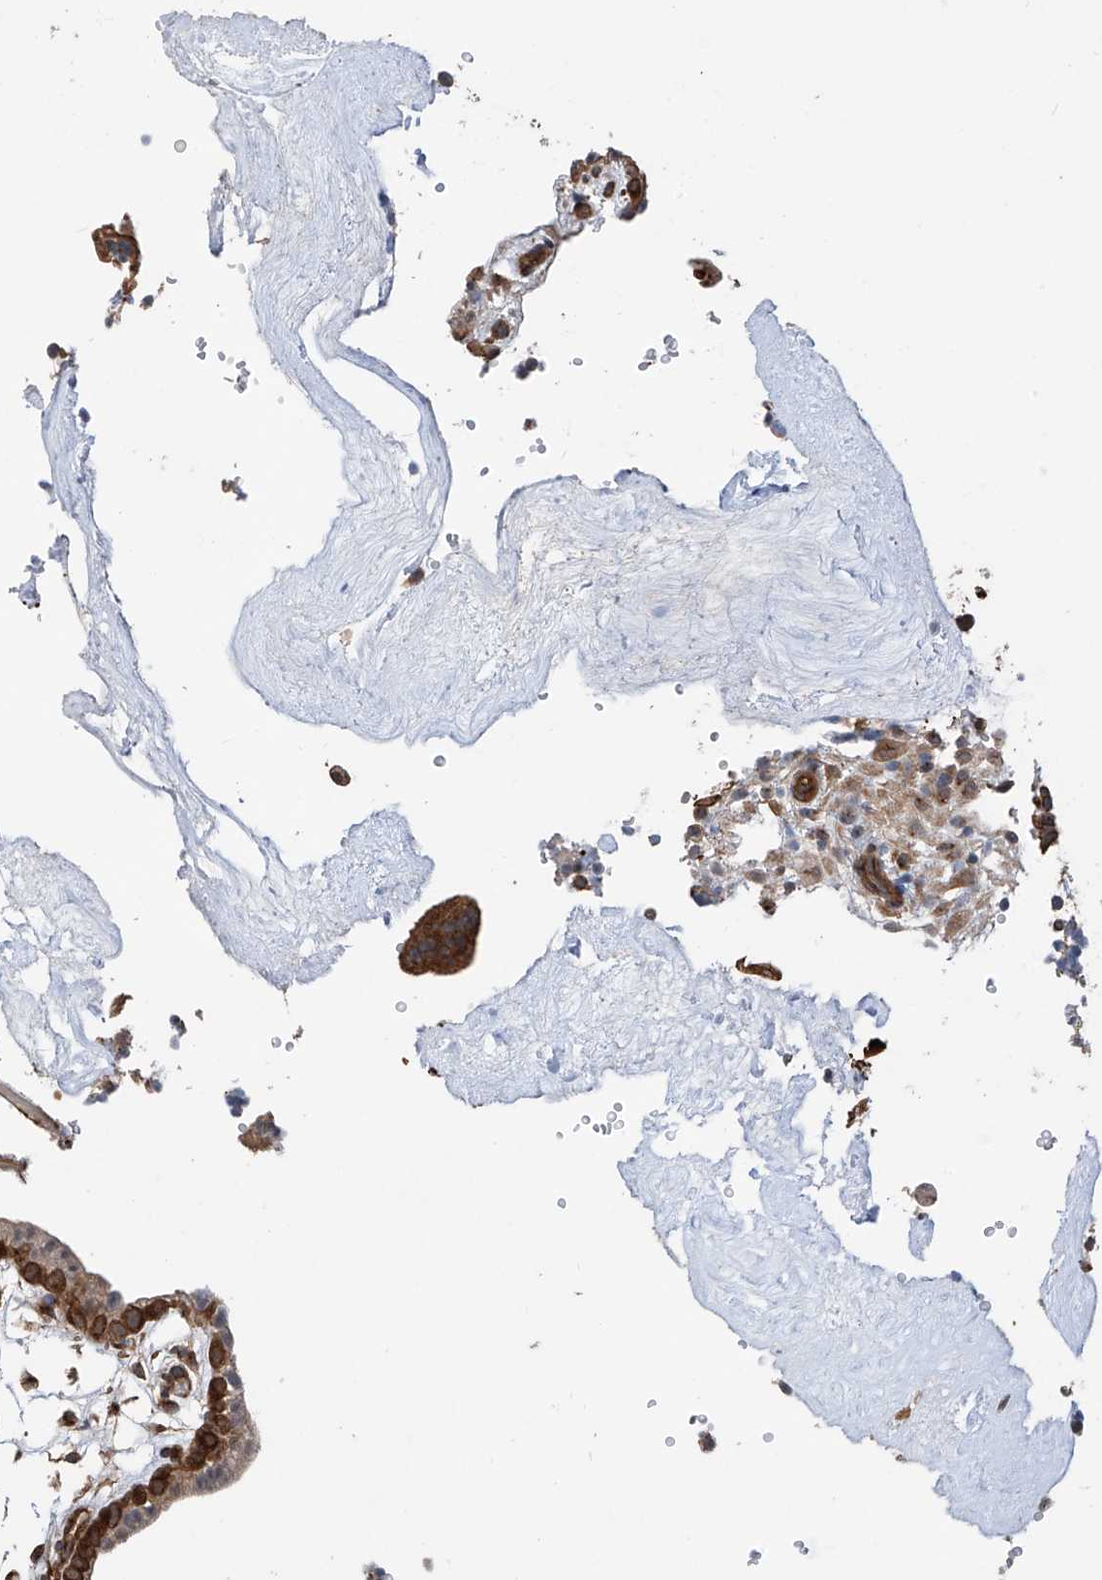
{"staining": {"intensity": "strong", "quantity": ">75%", "location": "cytoplasmic/membranous"}, "tissue": "placenta", "cell_type": "Decidual cells", "image_type": "normal", "snomed": [{"axis": "morphology", "description": "Normal tissue, NOS"}, {"axis": "topography", "description": "Placenta"}], "caption": "Protein expression analysis of normal placenta reveals strong cytoplasmic/membranous positivity in approximately >75% of decidual cells.", "gene": "RPAIN", "patient": {"sex": "female", "age": 18}}